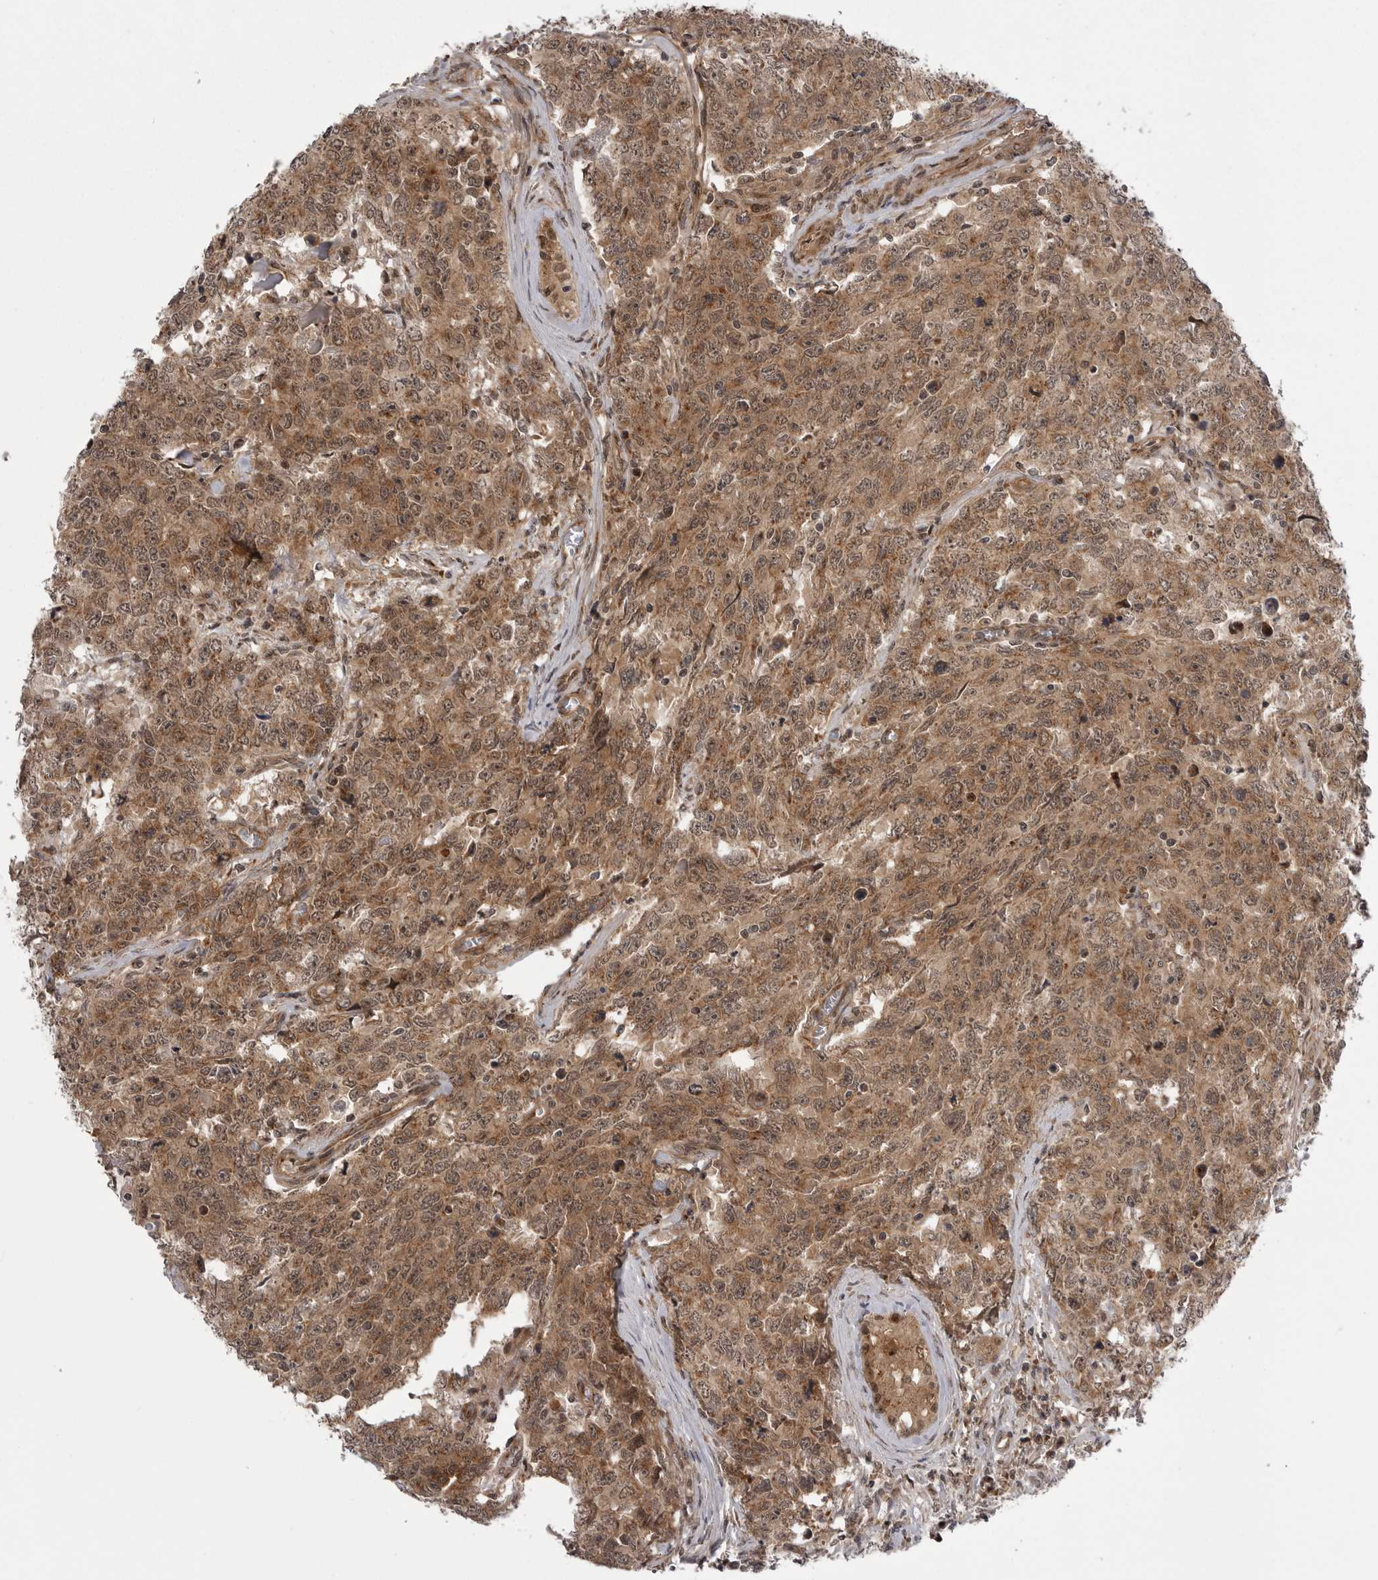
{"staining": {"intensity": "moderate", "quantity": ">75%", "location": "cytoplasmic/membranous,nuclear"}, "tissue": "testis cancer", "cell_type": "Tumor cells", "image_type": "cancer", "snomed": [{"axis": "morphology", "description": "Carcinoma, Embryonal, NOS"}, {"axis": "topography", "description": "Testis"}], "caption": "A photomicrograph showing moderate cytoplasmic/membranous and nuclear positivity in approximately >75% of tumor cells in testis cancer, as visualized by brown immunohistochemical staining.", "gene": "PDCL", "patient": {"sex": "male", "age": 28}}